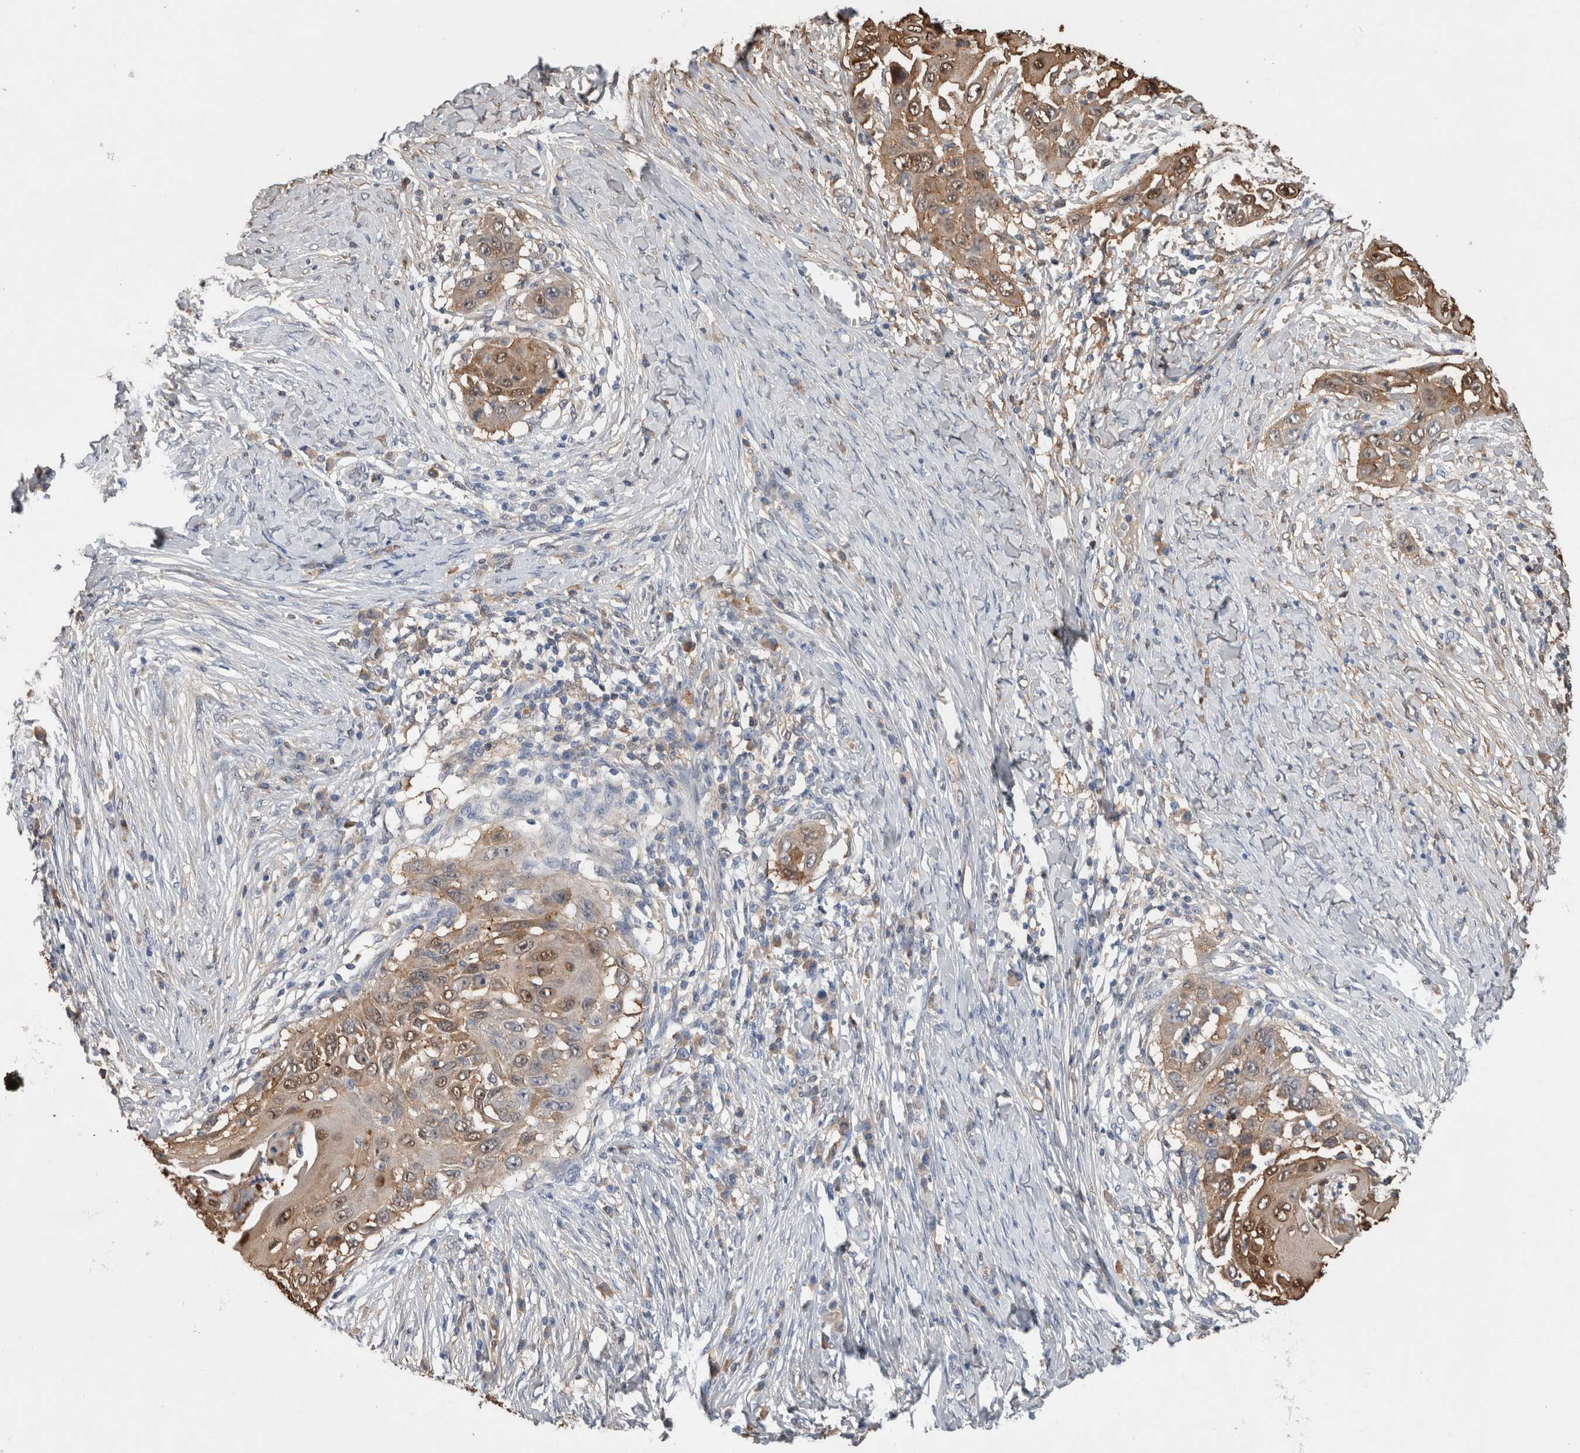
{"staining": {"intensity": "moderate", "quantity": ">75%", "location": "cytoplasmic/membranous,nuclear"}, "tissue": "skin cancer", "cell_type": "Tumor cells", "image_type": "cancer", "snomed": [{"axis": "morphology", "description": "Squamous cell carcinoma, NOS"}, {"axis": "topography", "description": "Skin"}], "caption": "DAB (3,3'-diaminobenzidine) immunohistochemical staining of skin squamous cell carcinoma displays moderate cytoplasmic/membranous and nuclear protein positivity in approximately >75% of tumor cells. (brown staining indicates protein expression, while blue staining denotes nuclei).", "gene": "FABP4", "patient": {"sex": "female", "age": 44}}